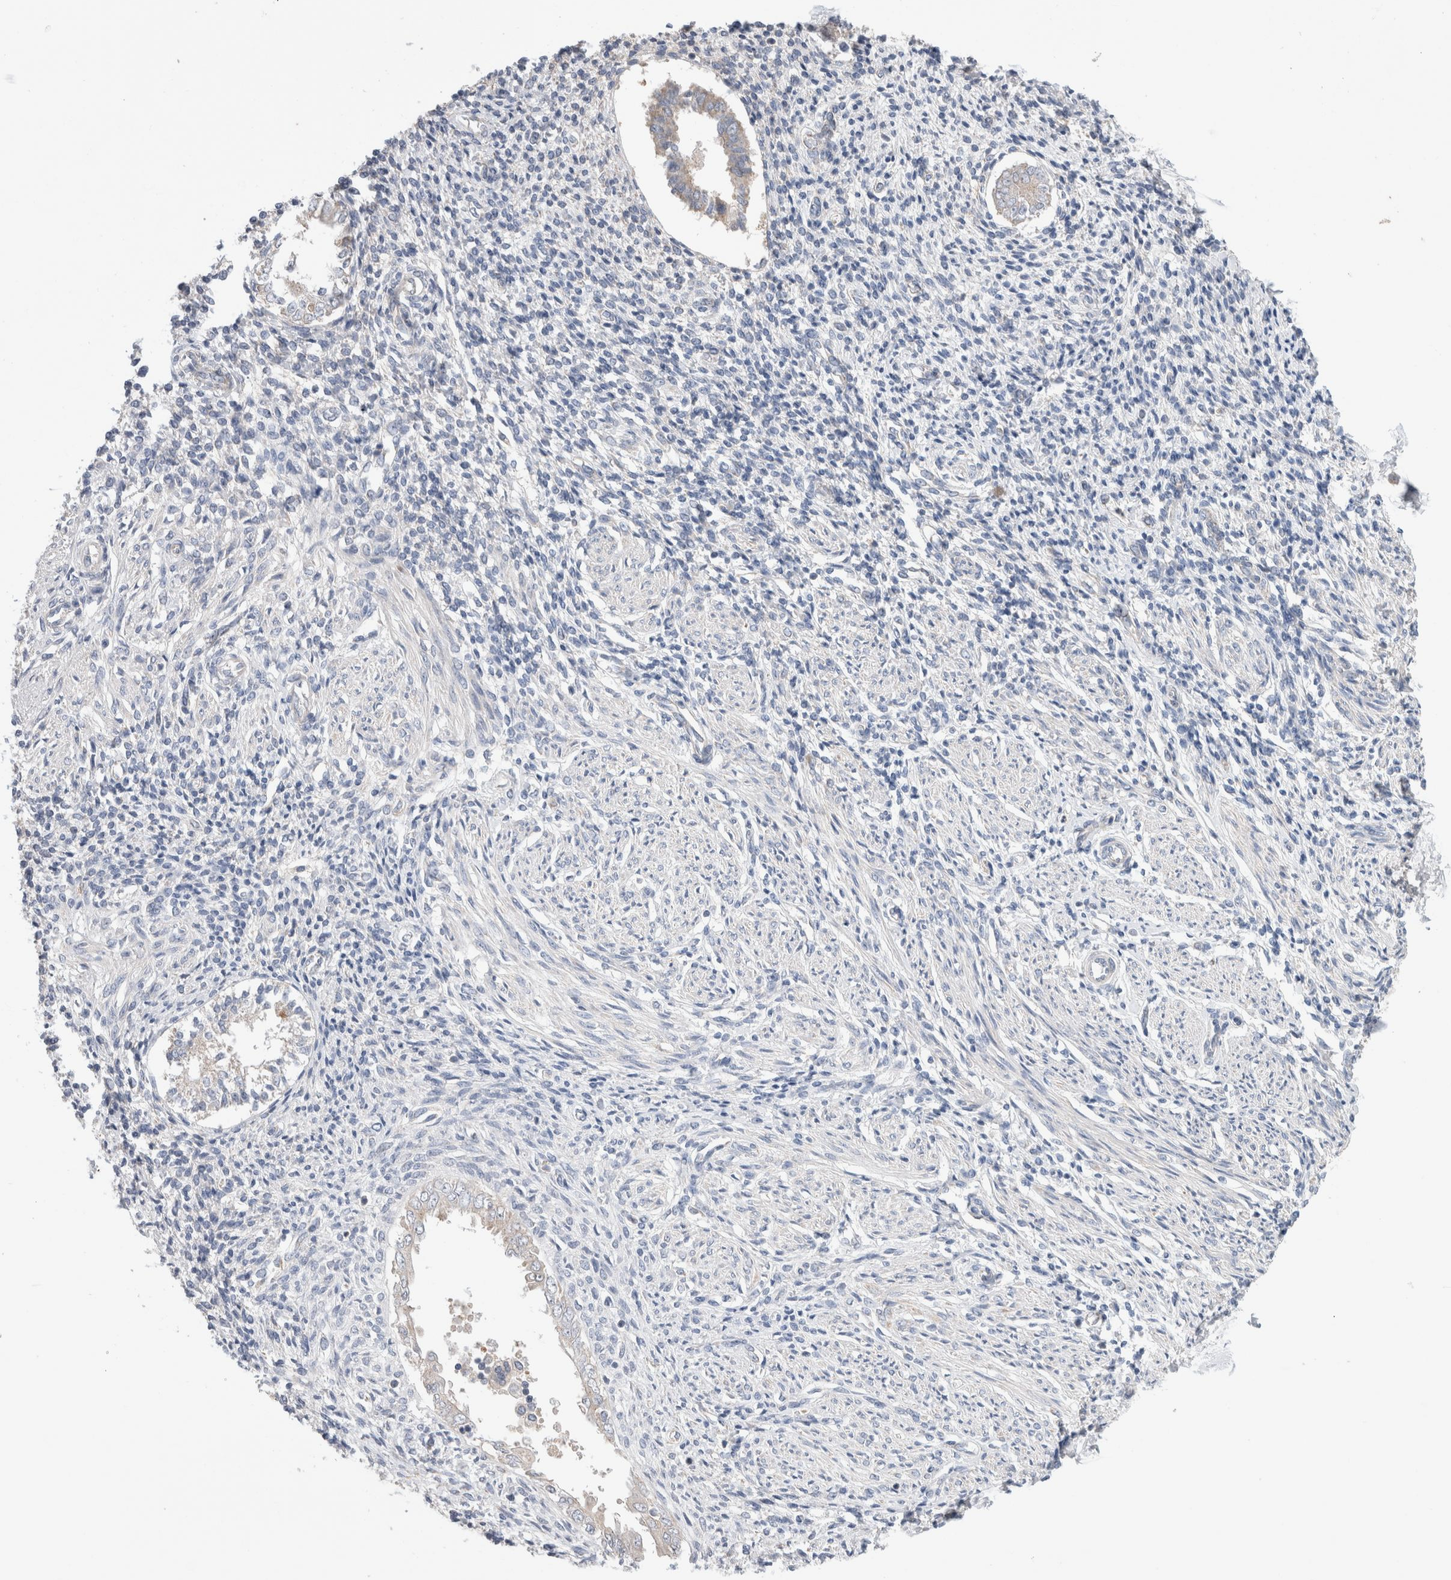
{"staining": {"intensity": "negative", "quantity": "none", "location": "none"}, "tissue": "endometrium", "cell_type": "Cells in endometrial stroma", "image_type": "normal", "snomed": [{"axis": "morphology", "description": "Normal tissue, NOS"}, {"axis": "topography", "description": "Endometrium"}], "caption": "The micrograph reveals no significant expression in cells in endometrial stroma of endometrium. The staining was performed using DAB (3,3'-diaminobenzidine) to visualize the protein expression in brown, while the nuclei were stained in blue with hematoxylin (Magnification: 20x).", "gene": "IFT74", "patient": {"sex": "female", "age": 66}}